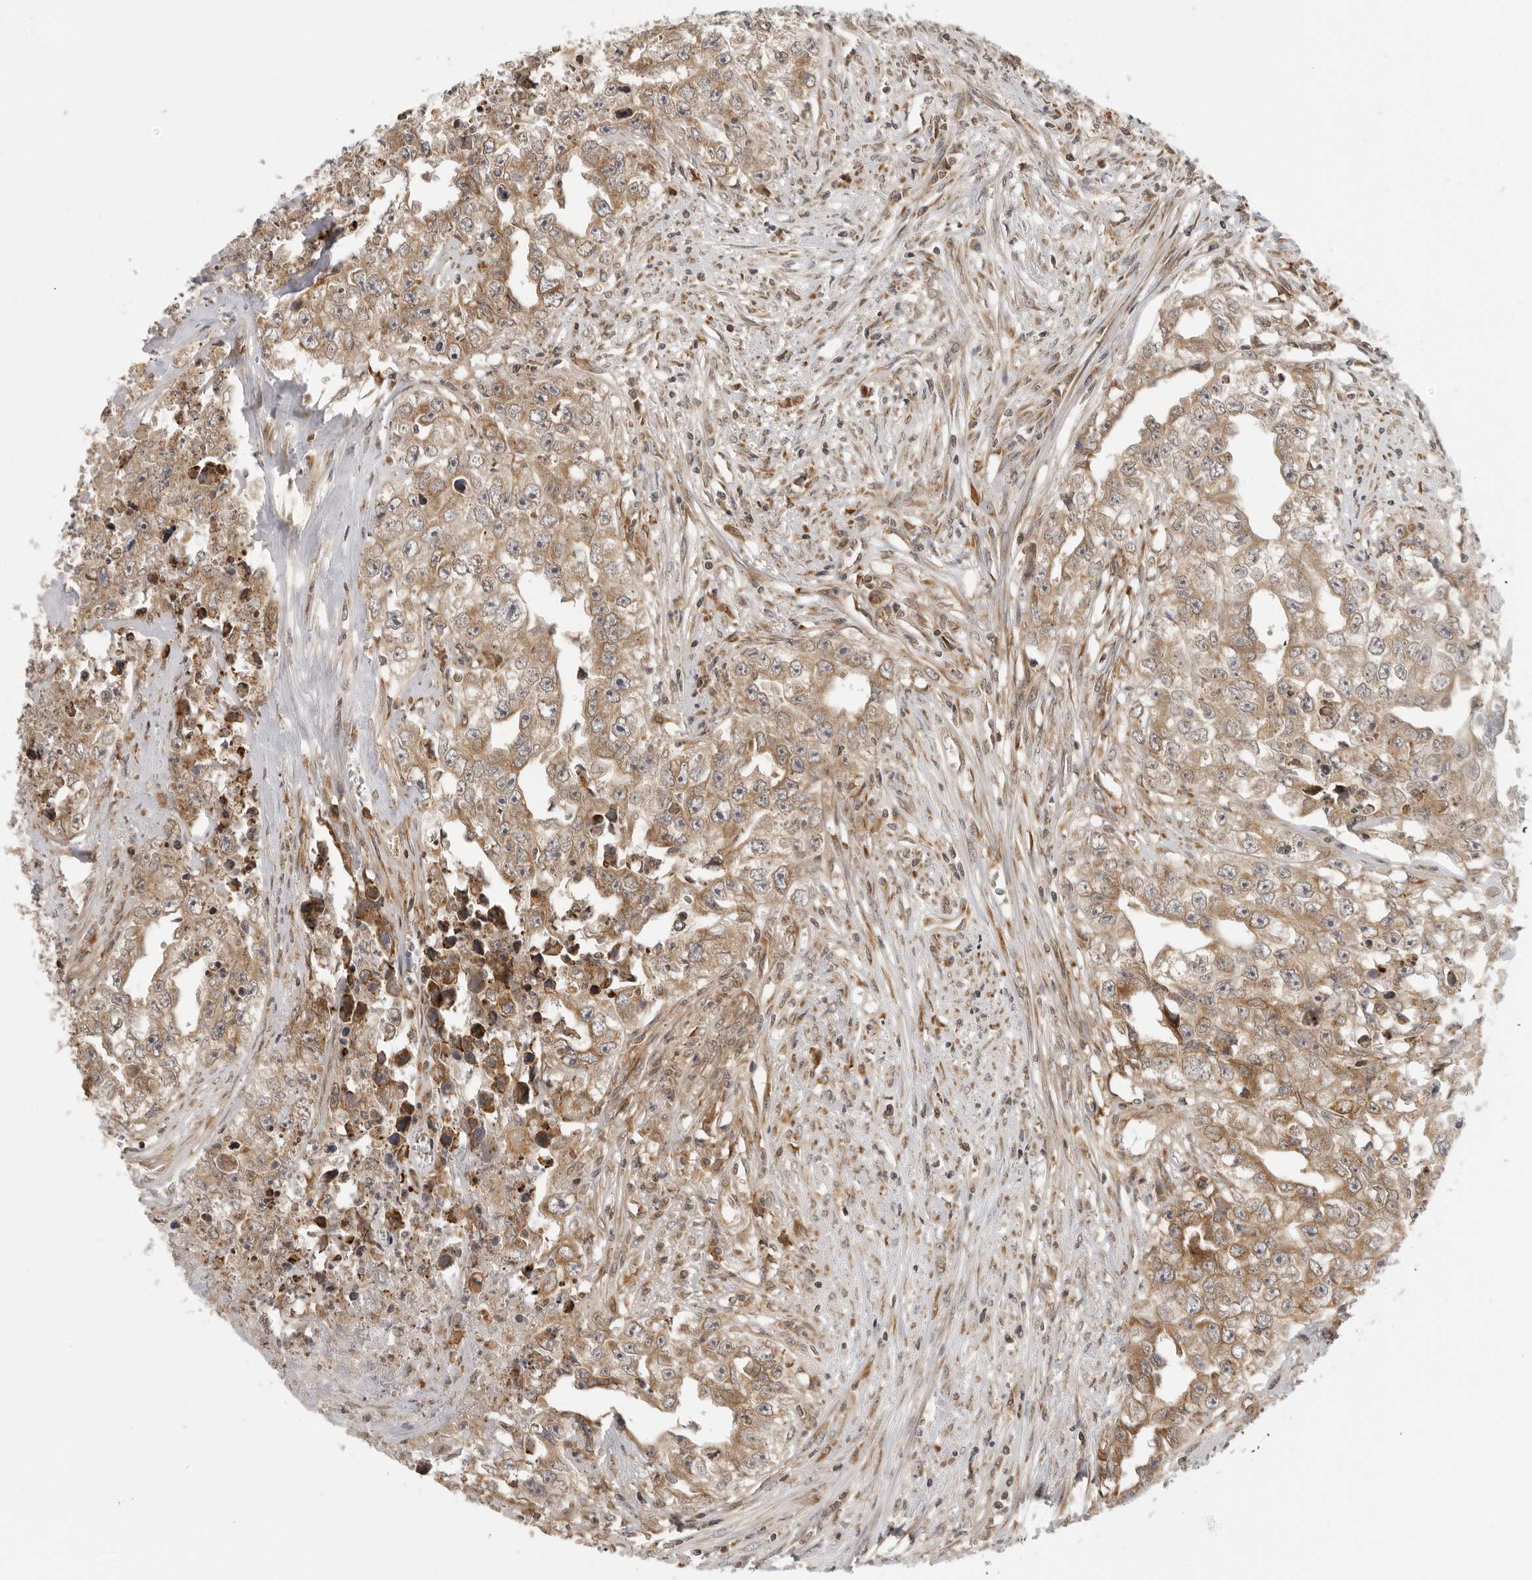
{"staining": {"intensity": "moderate", "quantity": ">75%", "location": "cytoplasmic/membranous"}, "tissue": "testis cancer", "cell_type": "Tumor cells", "image_type": "cancer", "snomed": [{"axis": "morphology", "description": "Seminoma, NOS"}, {"axis": "morphology", "description": "Carcinoma, Embryonal, NOS"}, {"axis": "topography", "description": "Testis"}], "caption": "IHC photomicrograph of neoplastic tissue: testis cancer stained using immunohistochemistry shows medium levels of moderate protein expression localized specifically in the cytoplasmic/membranous of tumor cells, appearing as a cytoplasmic/membranous brown color.", "gene": "PRRC2A", "patient": {"sex": "male", "age": 43}}